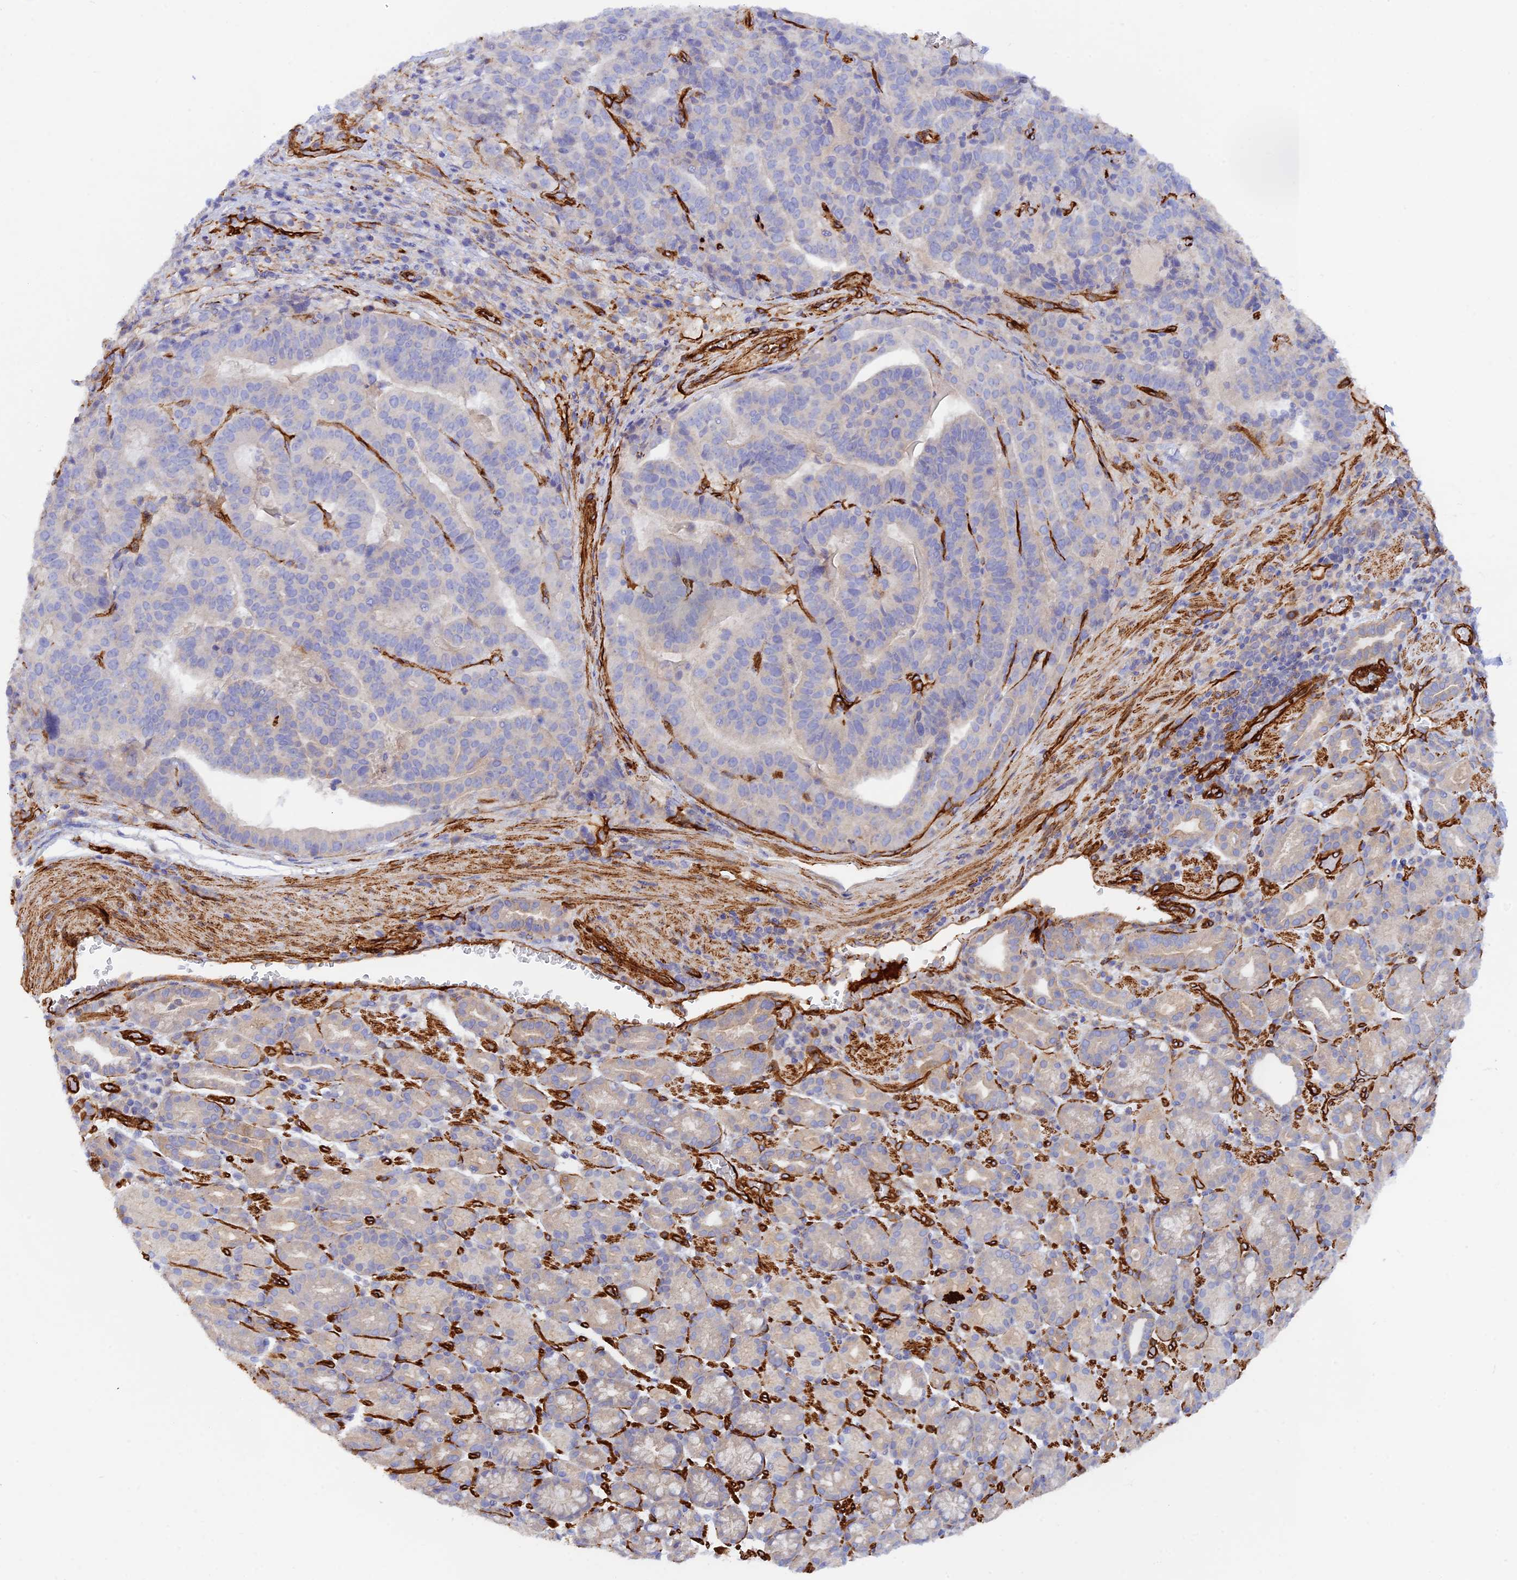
{"staining": {"intensity": "negative", "quantity": "none", "location": "none"}, "tissue": "stomach cancer", "cell_type": "Tumor cells", "image_type": "cancer", "snomed": [{"axis": "morphology", "description": "Adenocarcinoma, NOS"}, {"axis": "topography", "description": "Stomach"}], "caption": "An immunohistochemistry (IHC) micrograph of stomach cancer is shown. There is no staining in tumor cells of stomach cancer.", "gene": "MYO9A", "patient": {"sex": "male", "age": 48}}